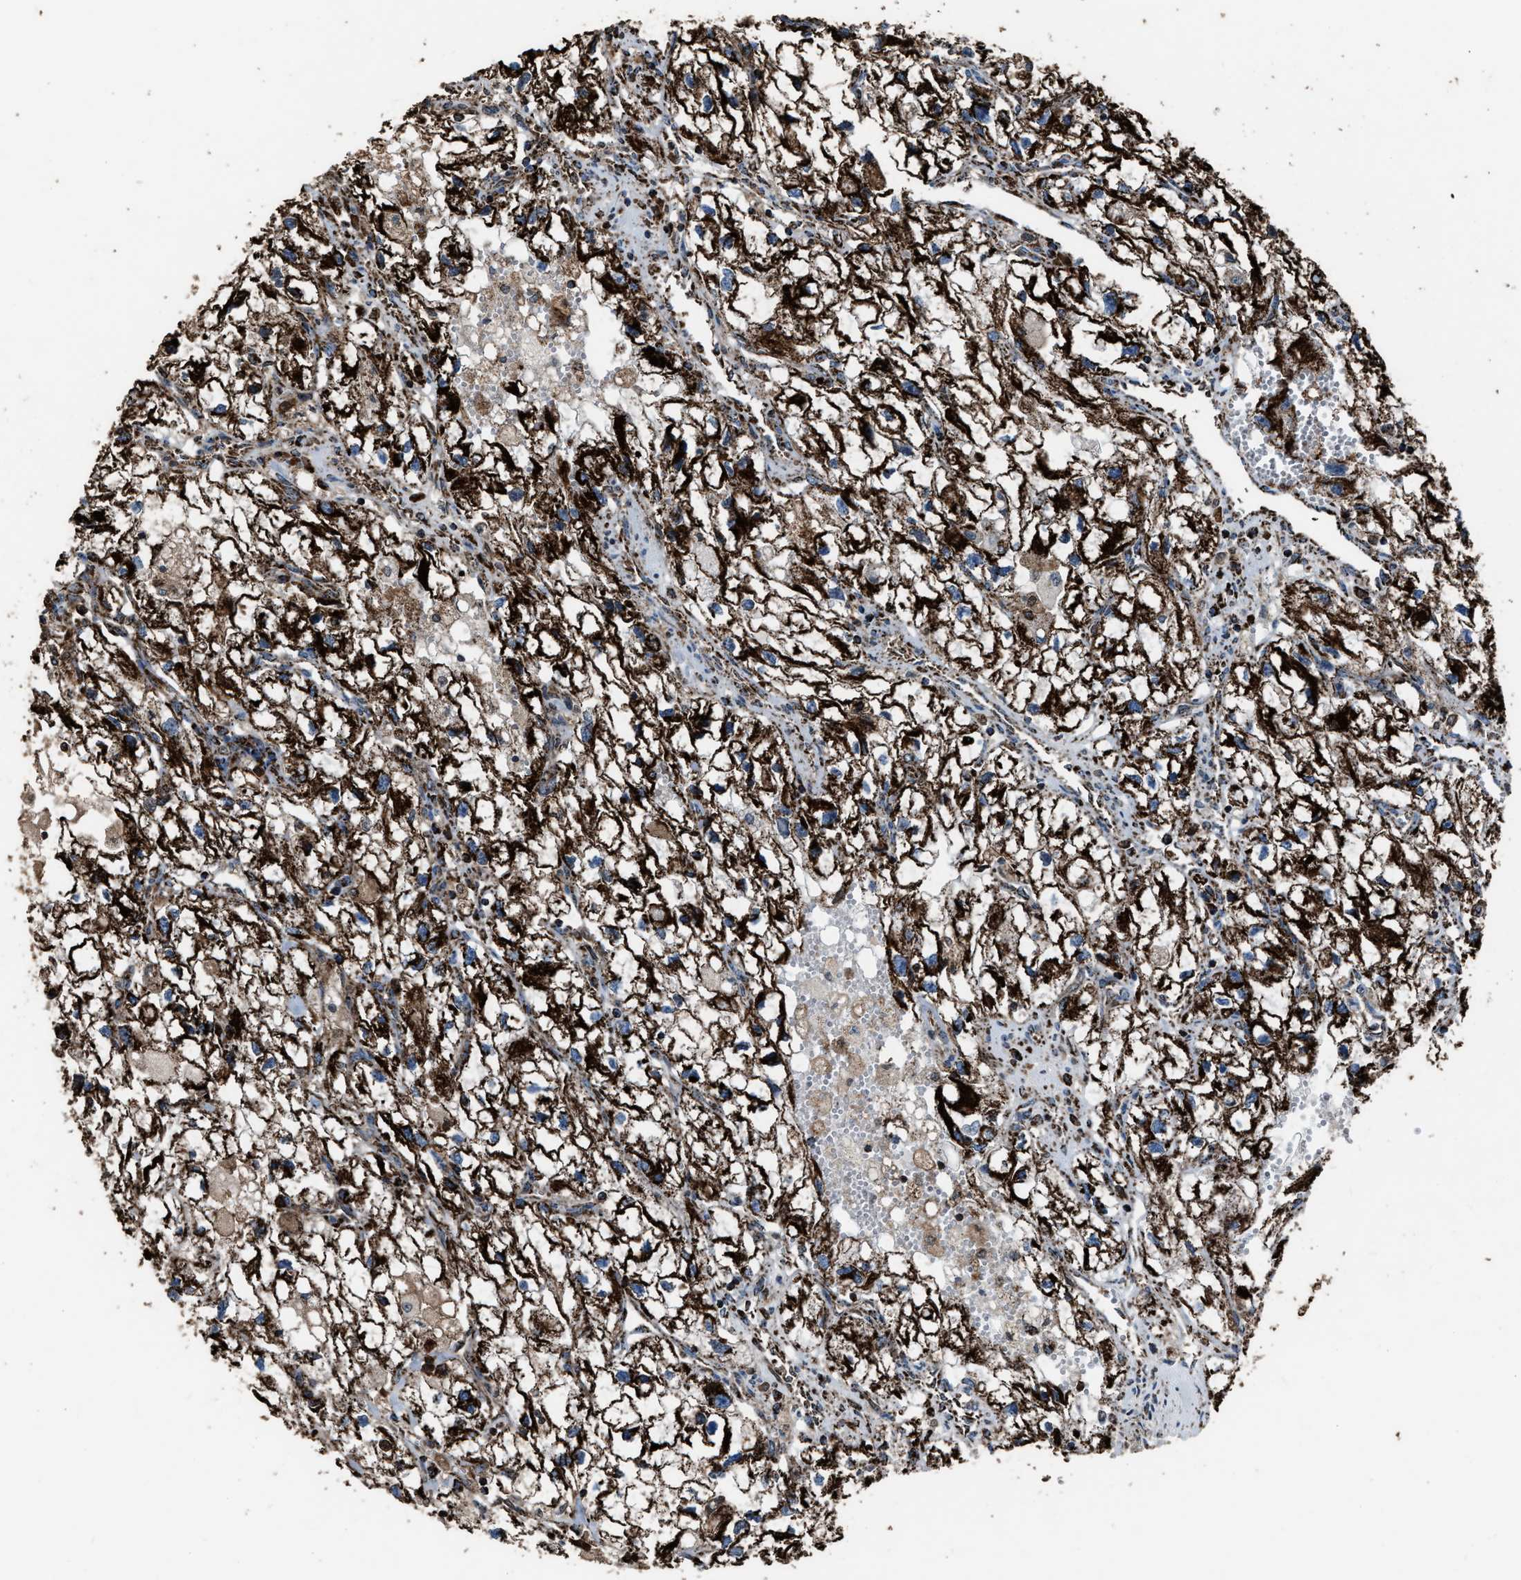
{"staining": {"intensity": "strong", "quantity": ">75%", "location": "cytoplasmic/membranous"}, "tissue": "renal cancer", "cell_type": "Tumor cells", "image_type": "cancer", "snomed": [{"axis": "morphology", "description": "Adenocarcinoma, NOS"}, {"axis": "topography", "description": "Kidney"}], "caption": "The image displays a brown stain indicating the presence of a protein in the cytoplasmic/membranous of tumor cells in renal cancer.", "gene": "MDH2", "patient": {"sex": "female", "age": 70}}